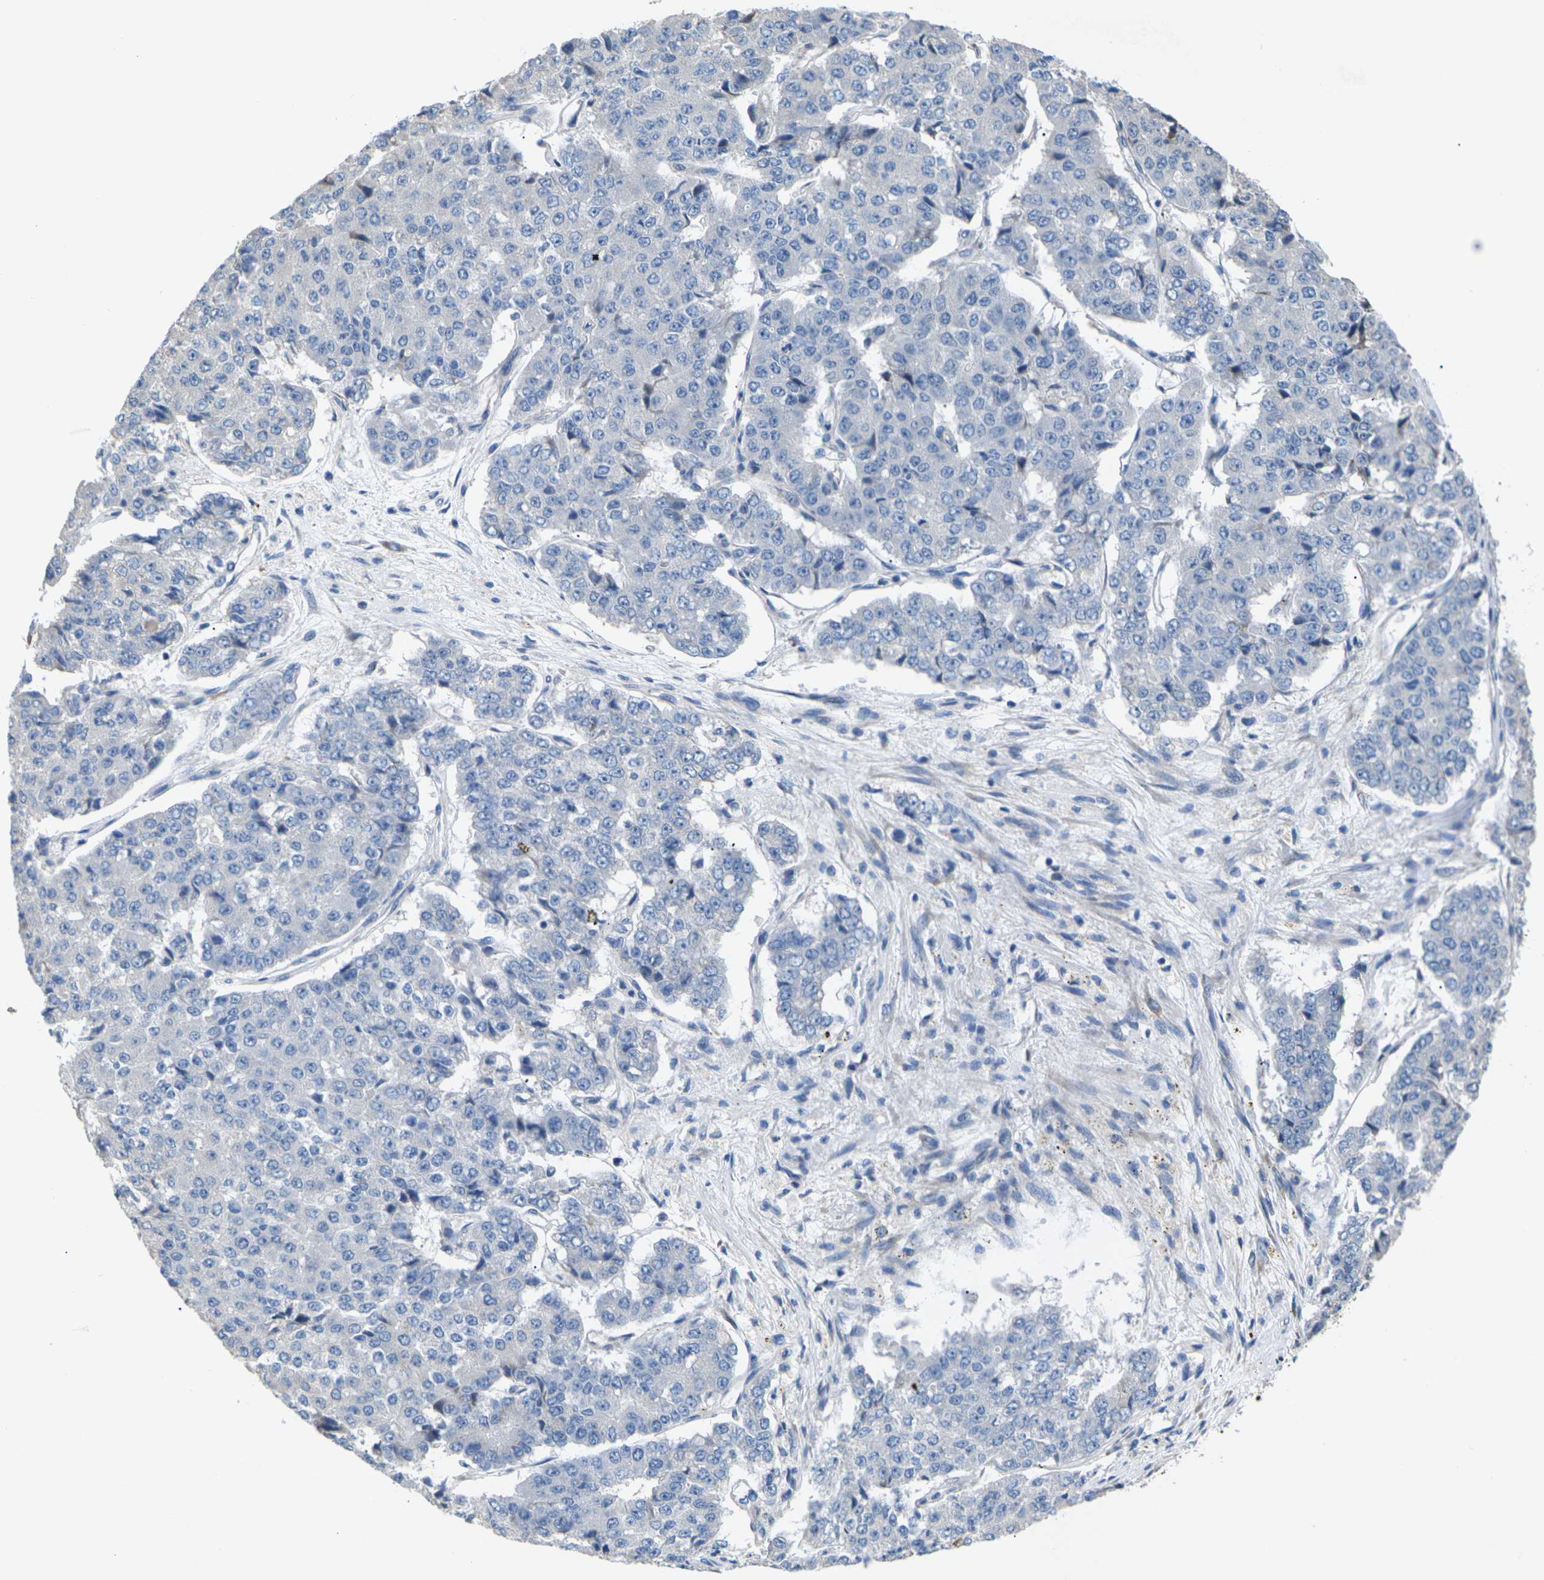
{"staining": {"intensity": "negative", "quantity": "none", "location": "none"}, "tissue": "pancreatic cancer", "cell_type": "Tumor cells", "image_type": "cancer", "snomed": [{"axis": "morphology", "description": "Adenocarcinoma, NOS"}, {"axis": "topography", "description": "Pancreas"}], "caption": "The micrograph exhibits no staining of tumor cells in pancreatic adenocarcinoma.", "gene": "KLHDC8B", "patient": {"sex": "male", "age": 50}}